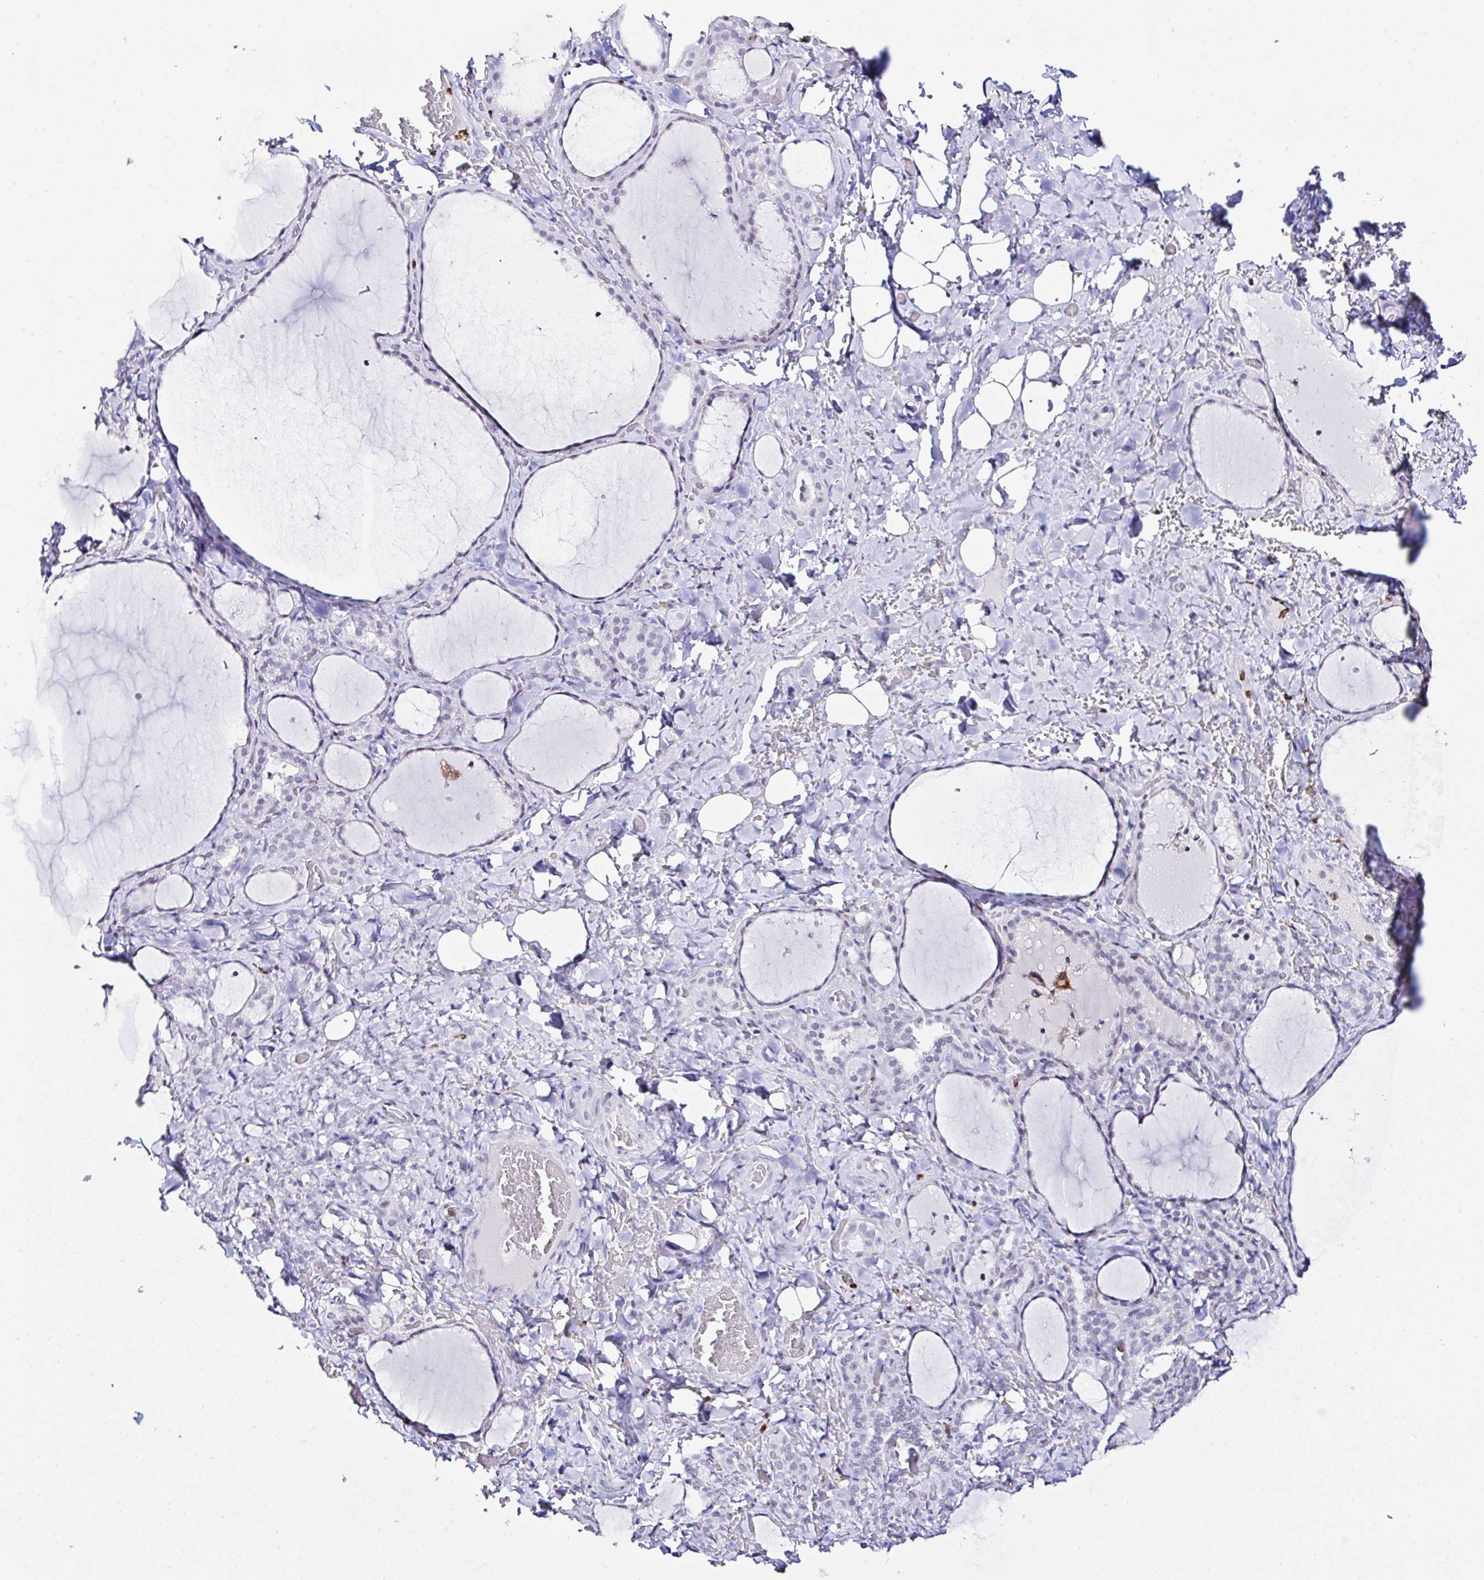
{"staining": {"intensity": "negative", "quantity": "none", "location": "none"}, "tissue": "thyroid gland", "cell_type": "Glandular cells", "image_type": "normal", "snomed": [{"axis": "morphology", "description": "Normal tissue, NOS"}, {"axis": "topography", "description": "Thyroid gland"}], "caption": "Immunohistochemistry (IHC) of benign human thyroid gland reveals no expression in glandular cells.", "gene": "CYBB", "patient": {"sex": "female", "age": 22}}